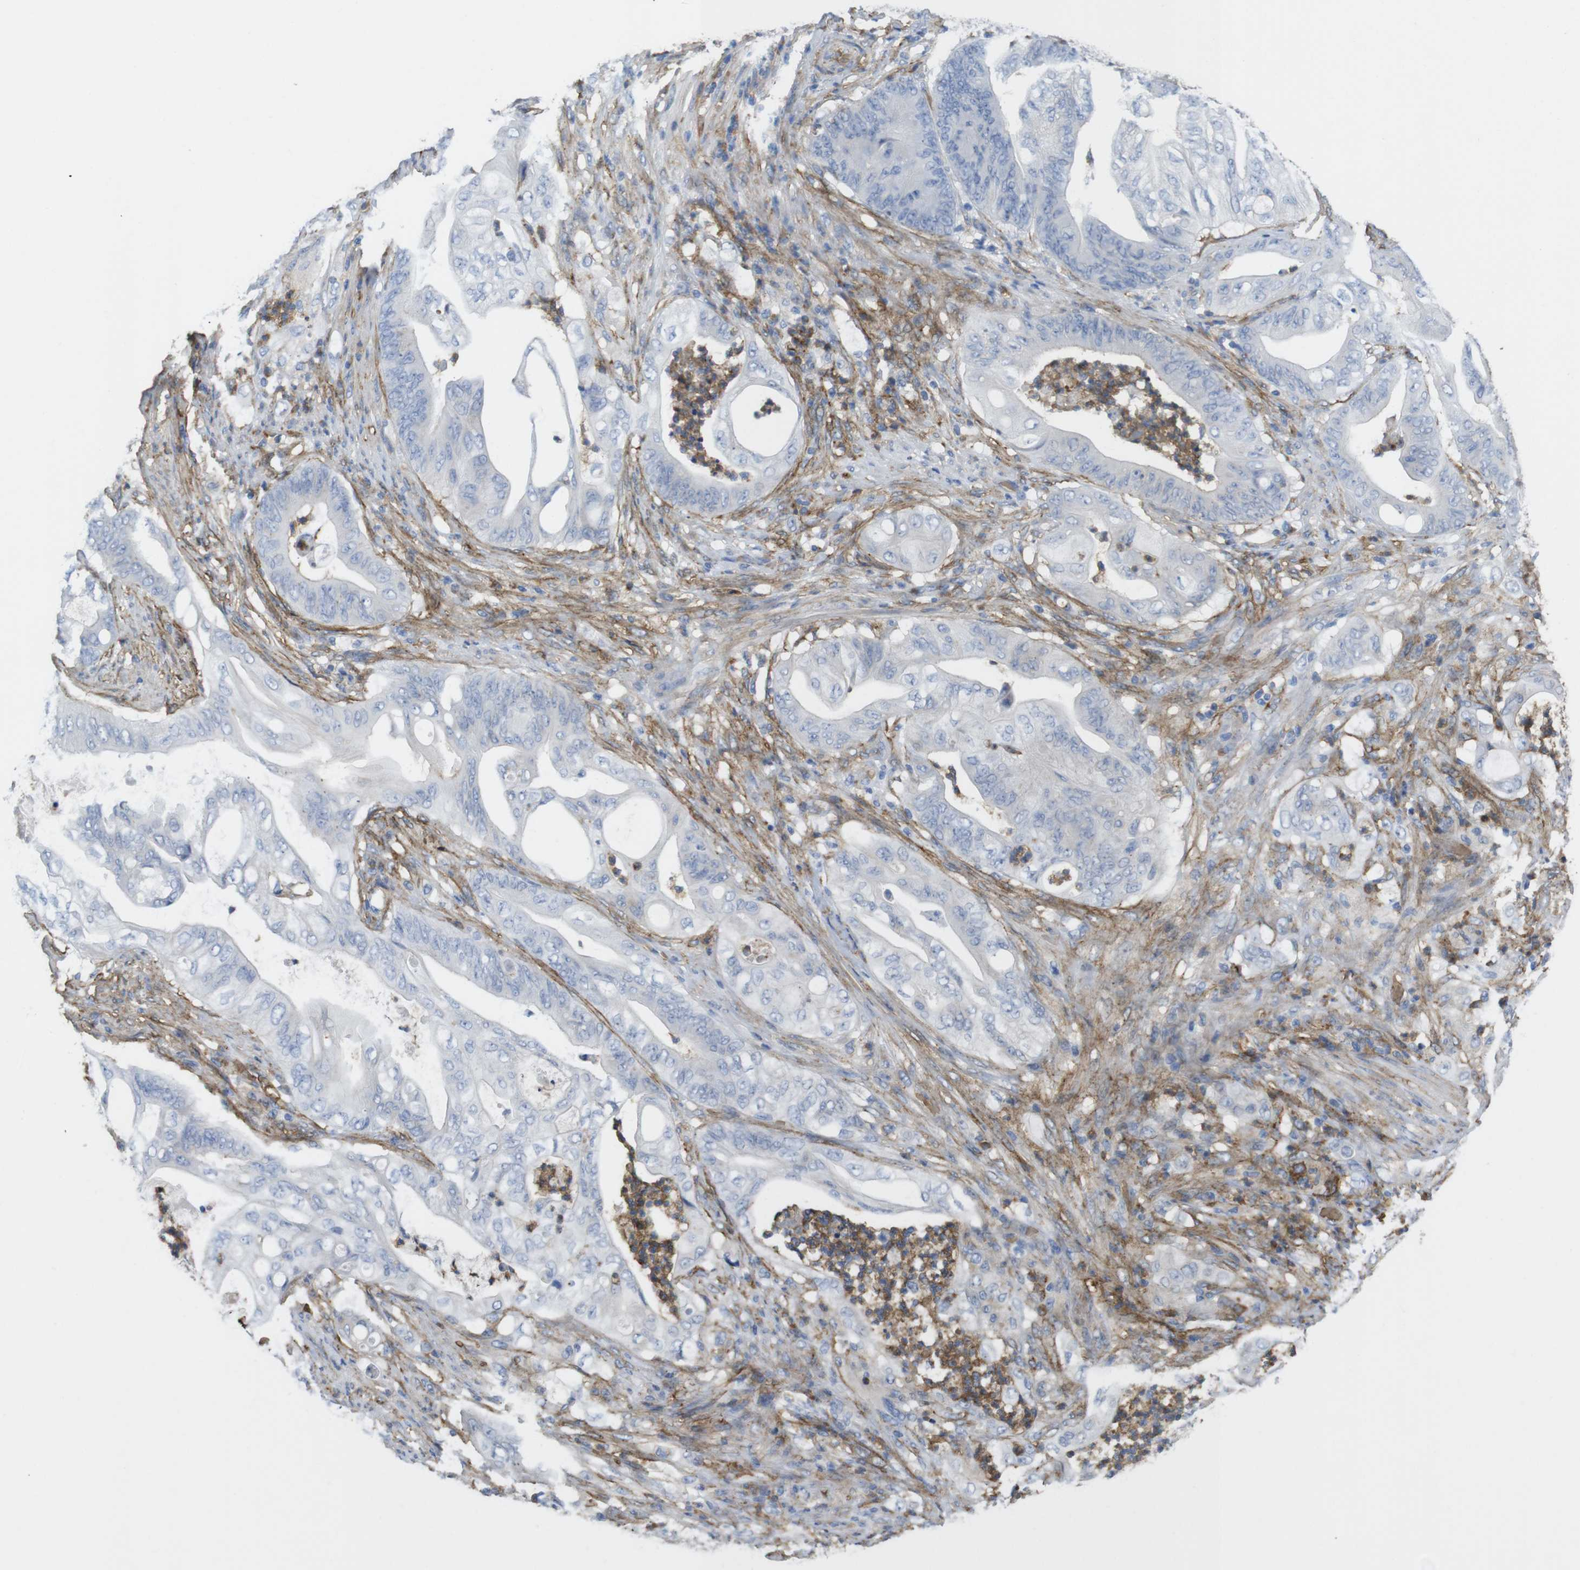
{"staining": {"intensity": "negative", "quantity": "none", "location": "none"}, "tissue": "stomach cancer", "cell_type": "Tumor cells", "image_type": "cancer", "snomed": [{"axis": "morphology", "description": "Adenocarcinoma, NOS"}, {"axis": "topography", "description": "Stomach"}], "caption": "DAB (3,3'-diaminobenzidine) immunohistochemical staining of adenocarcinoma (stomach) displays no significant positivity in tumor cells.", "gene": "CYBRD1", "patient": {"sex": "female", "age": 73}}